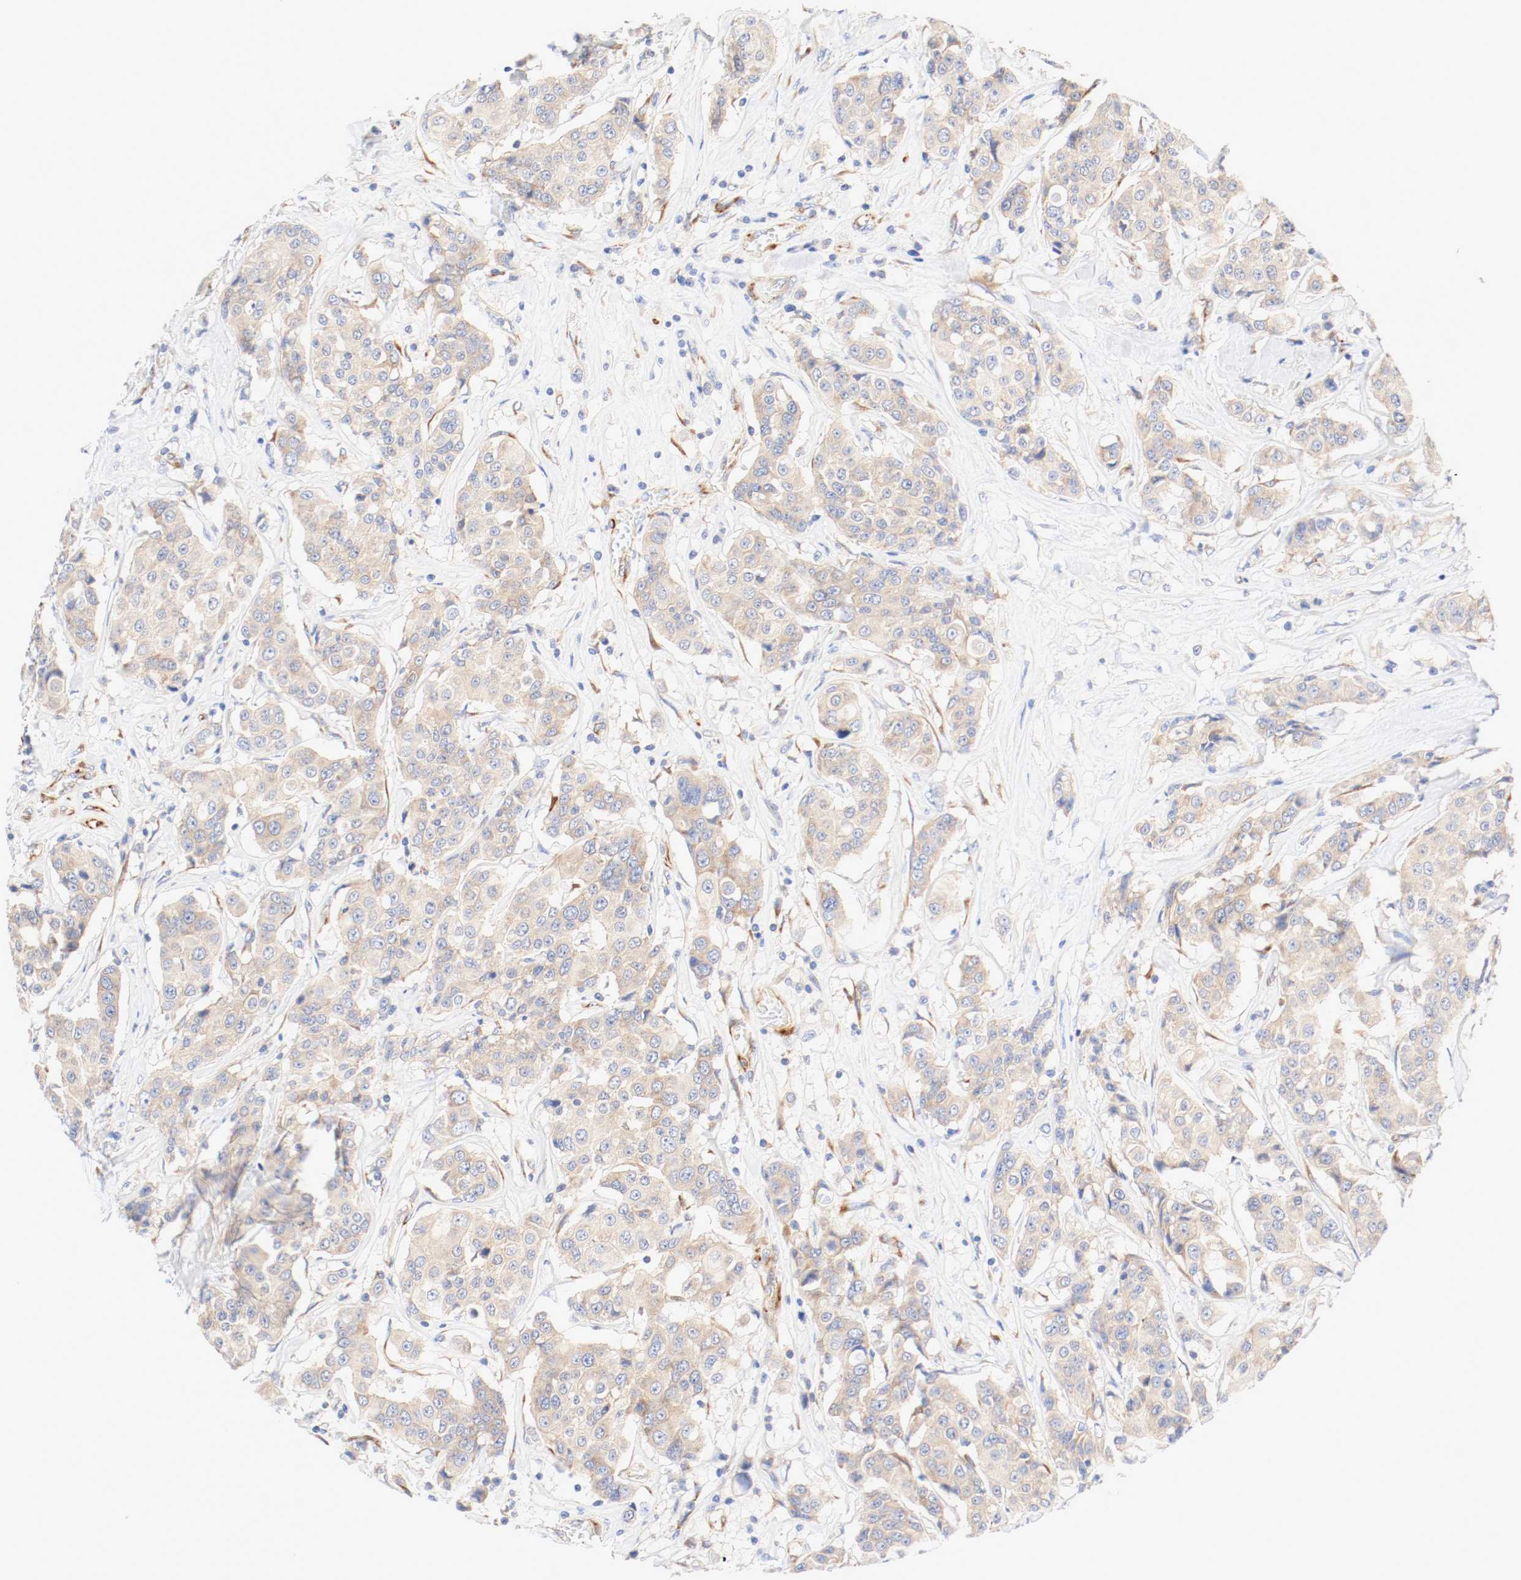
{"staining": {"intensity": "moderate", "quantity": ">75%", "location": "cytoplasmic/membranous"}, "tissue": "breast cancer", "cell_type": "Tumor cells", "image_type": "cancer", "snomed": [{"axis": "morphology", "description": "Duct carcinoma"}, {"axis": "topography", "description": "Breast"}], "caption": "The image demonstrates immunohistochemical staining of breast cancer. There is moderate cytoplasmic/membranous positivity is identified in about >75% of tumor cells. (DAB (3,3'-diaminobenzidine) IHC with brightfield microscopy, high magnification).", "gene": "GIT1", "patient": {"sex": "female", "age": 27}}